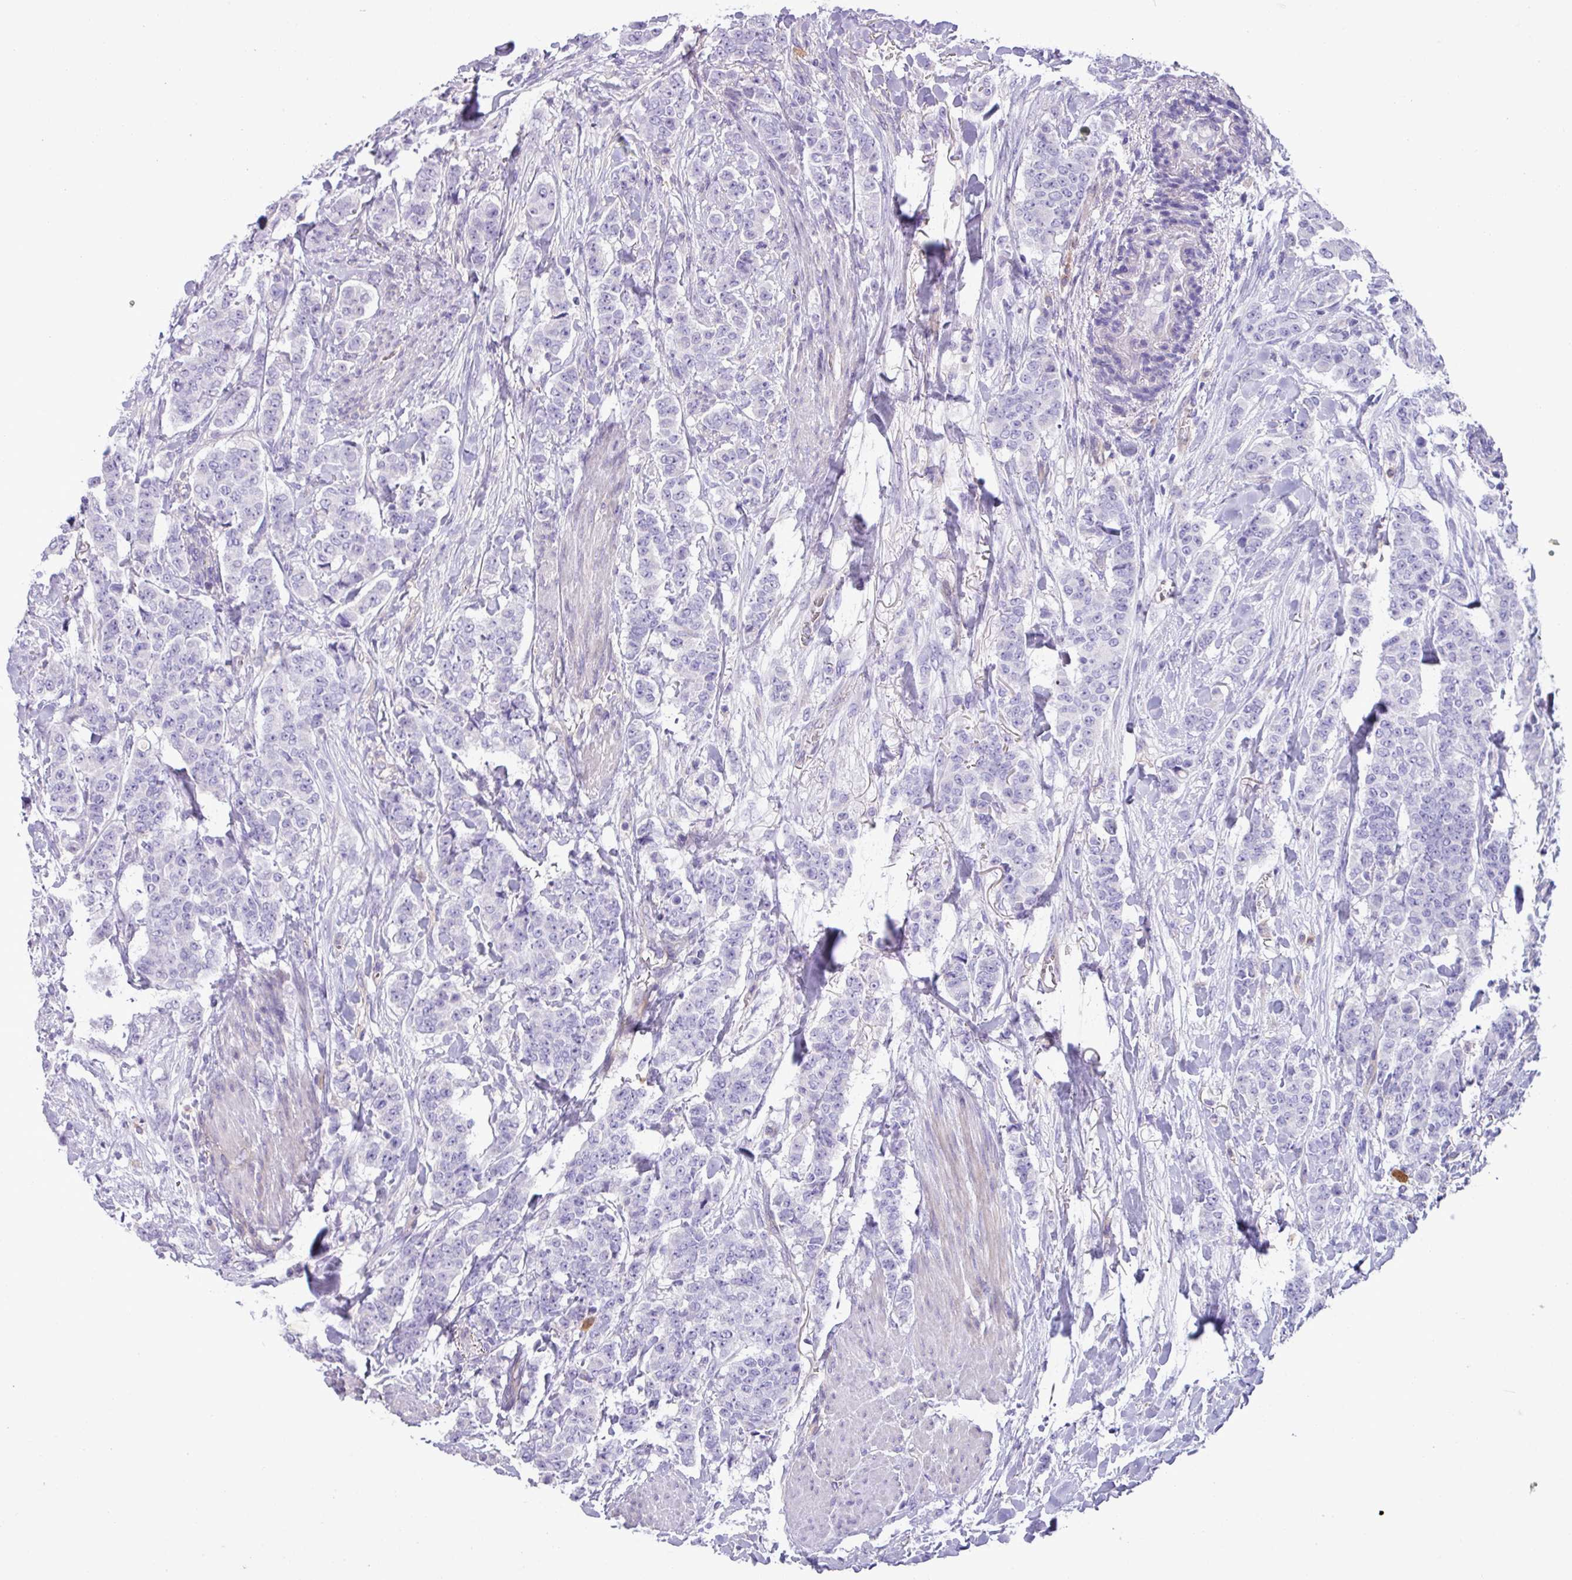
{"staining": {"intensity": "negative", "quantity": "none", "location": "none"}, "tissue": "breast cancer", "cell_type": "Tumor cells", "image_type": "cancer", "snomed": [{"axis": "morphology", "description": "Duct carcinoma"}, {"axis": "topography", "description": "Breast"}], "caption": "Tumor cells are negative for protein expression in human intraductal carcinoma (breast).", "gene": "KIRREL3", "patient": {"sex": "female", "age": 40}}